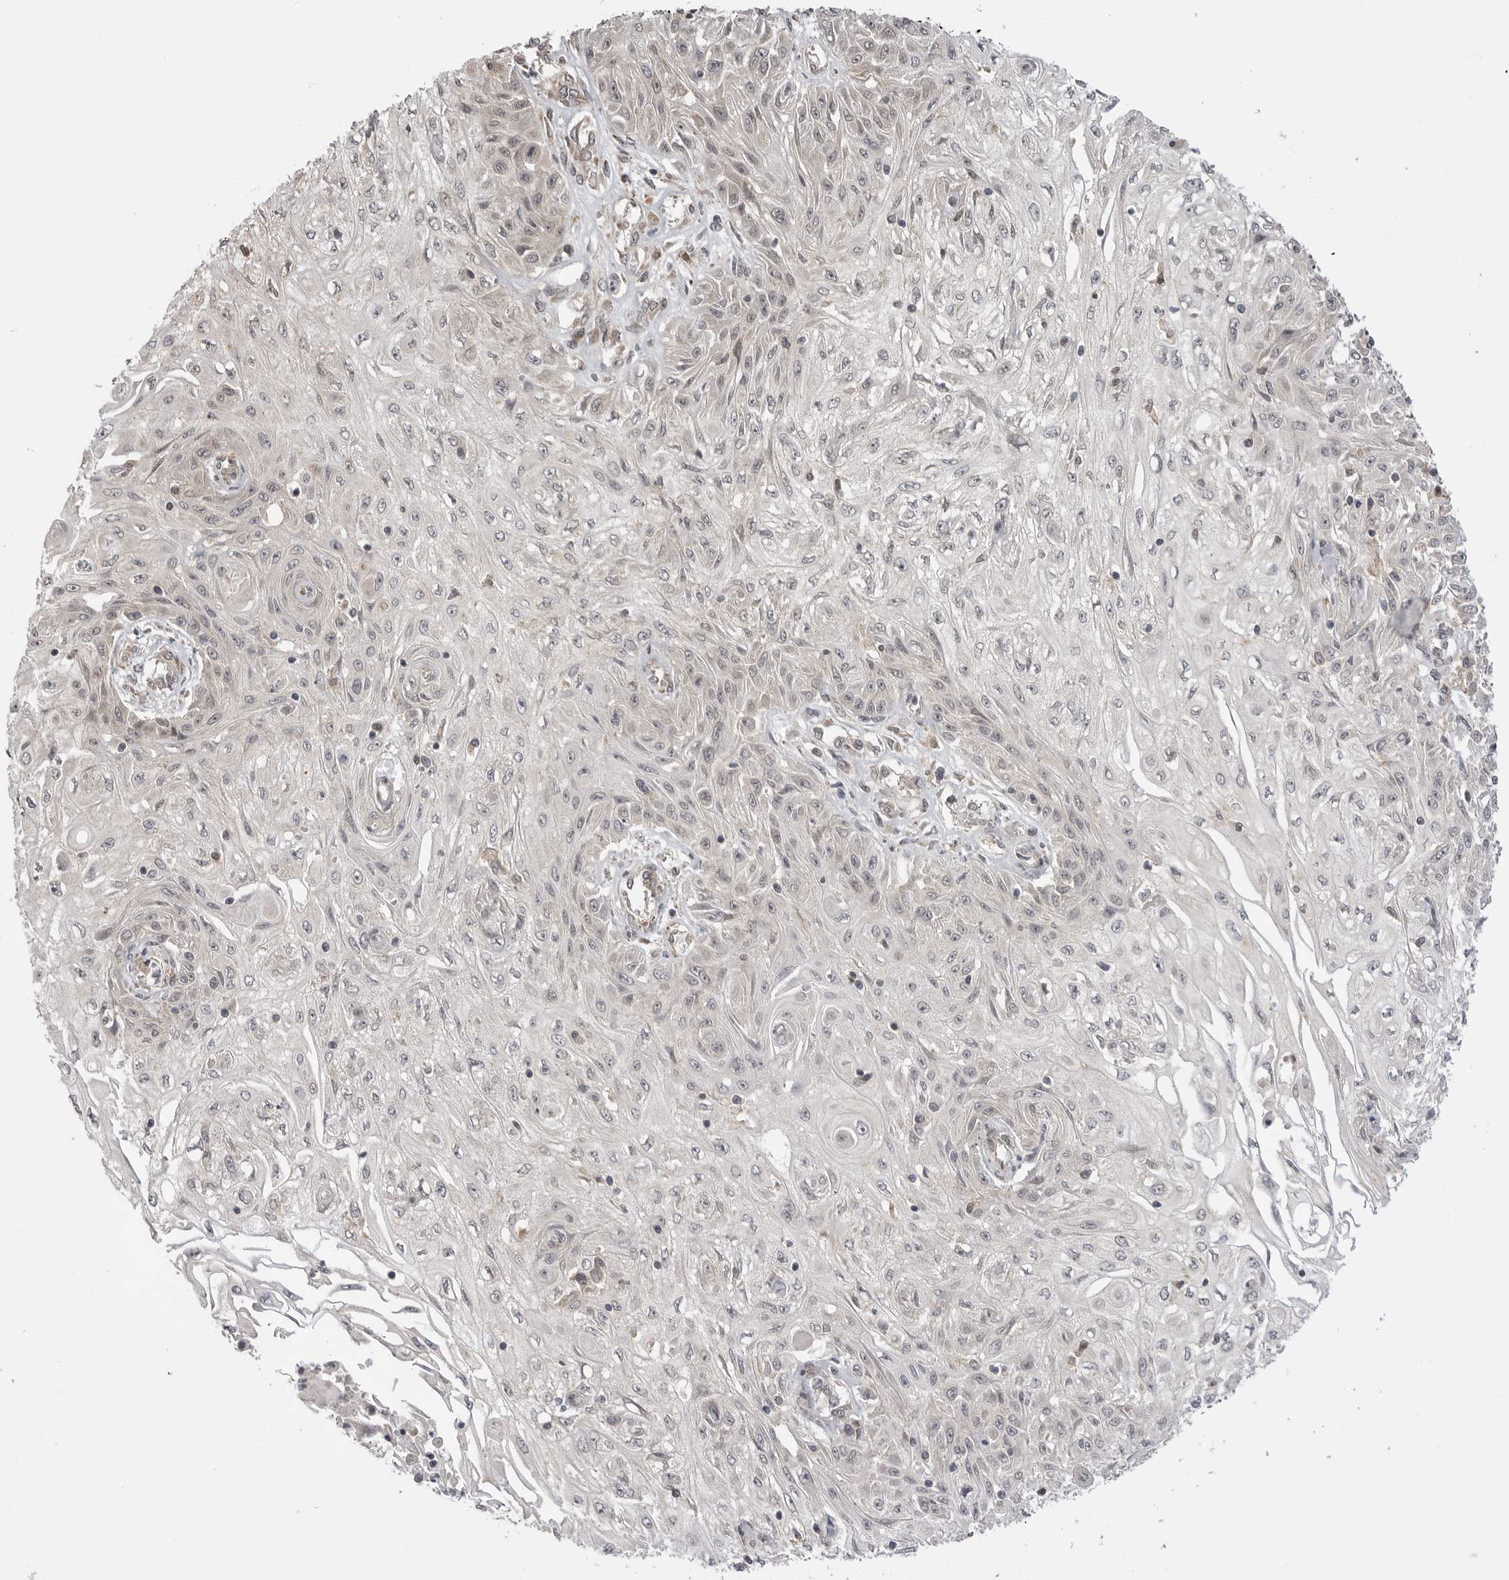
{"staining": {"intensity": "negative", "quantity": "none", "location": "none"}, "tissue": "skin cancer", "cell_type": "Tumor cells", "image_type": "cancer", "snomed": [{"axis": "morphology", "description": "Squamous cell carcinoma, NOS"}, {"axis": "morphology", "description": "Squamous cell carcinoma, metastatic, NOS"}, {"axis": "topography", "description": "Skin"}, {"axis": "topography", "description": "Lymph node"}], "caption": "Tumor cells are negative for brown protein staining in skin cancer.", "gene": "PTK2B", "patient": {"sex": "male", "age": 75}}